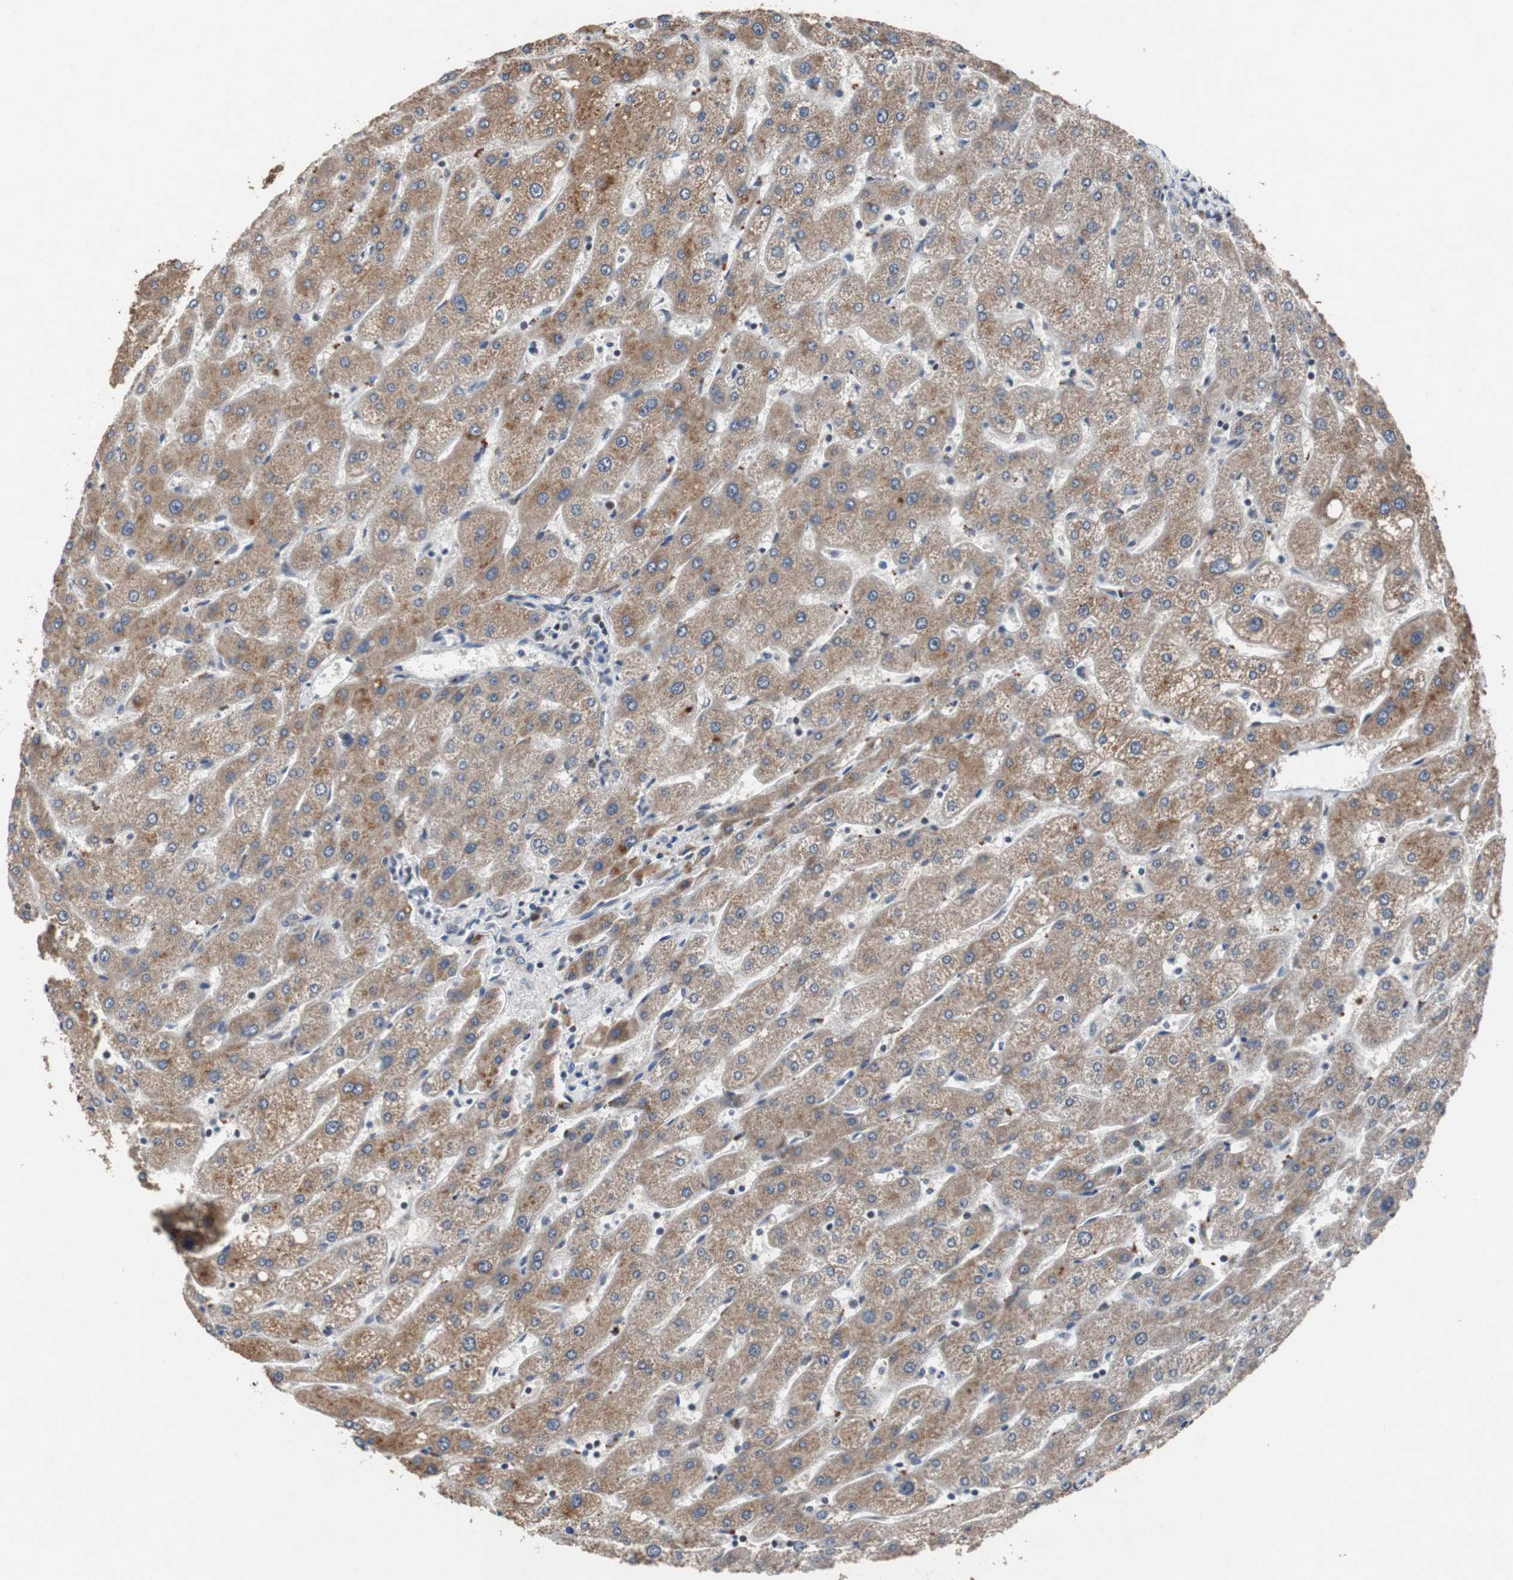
{"staining": {"intensity": "weak", "quantity": "25%-75%", "location": "cytoplasmic/membranous"}, "tissue": "liver", "cell_type": "Cholangiocytes", "image_type": "normal", "snomed": [{"axis": "morphology", "description": "Normal tissue, NOS"}, {"axis": "topography", "description": "Liver"}], "caption": "This micrograph demonstrates immunohistochemistry (IHC) staining of benign human liver, with low weak cytoplasmic/membranous staining in about 25%-75% of cholangiocytes.", "gene": "TP63", "patient": {"sex": "male", "age": 67}}